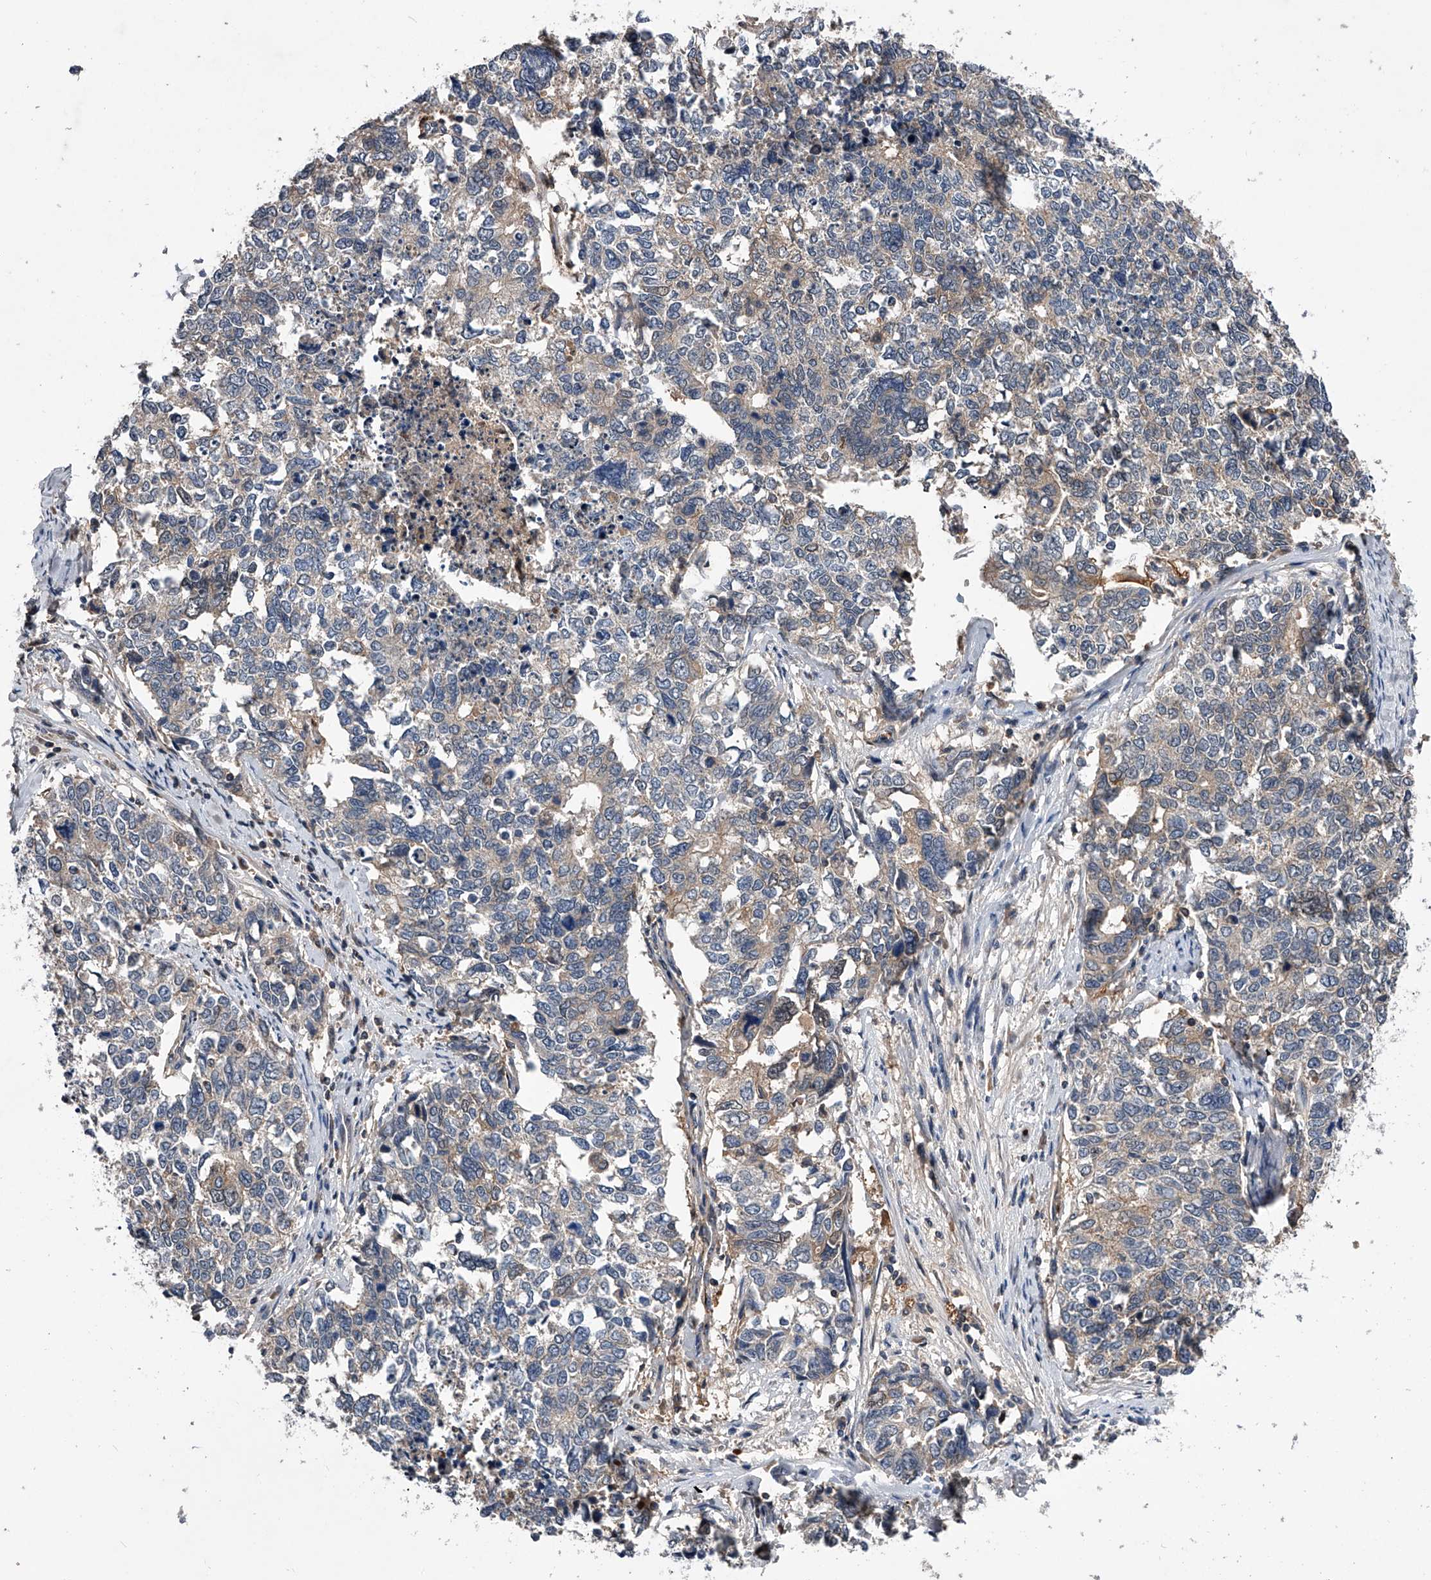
{"staining": {"intensity": "negative", "quantity": "none", "location": "none"}, "tissue": "cervical cancer", "cell_type": "Tumor cells", "image_type": "cancer", "snomed": [{"axis": "morphology", "description": "Squamous cell carcinoma, NOS"}, {"axis": "topography", "description": "Cervix"}], "caption": "Cervical cancer was stained to show a protein in brown. There is no significant expression in tumor cells.", "gene": "ZNF30", "patient": {"sex": "female", "age": 63}}